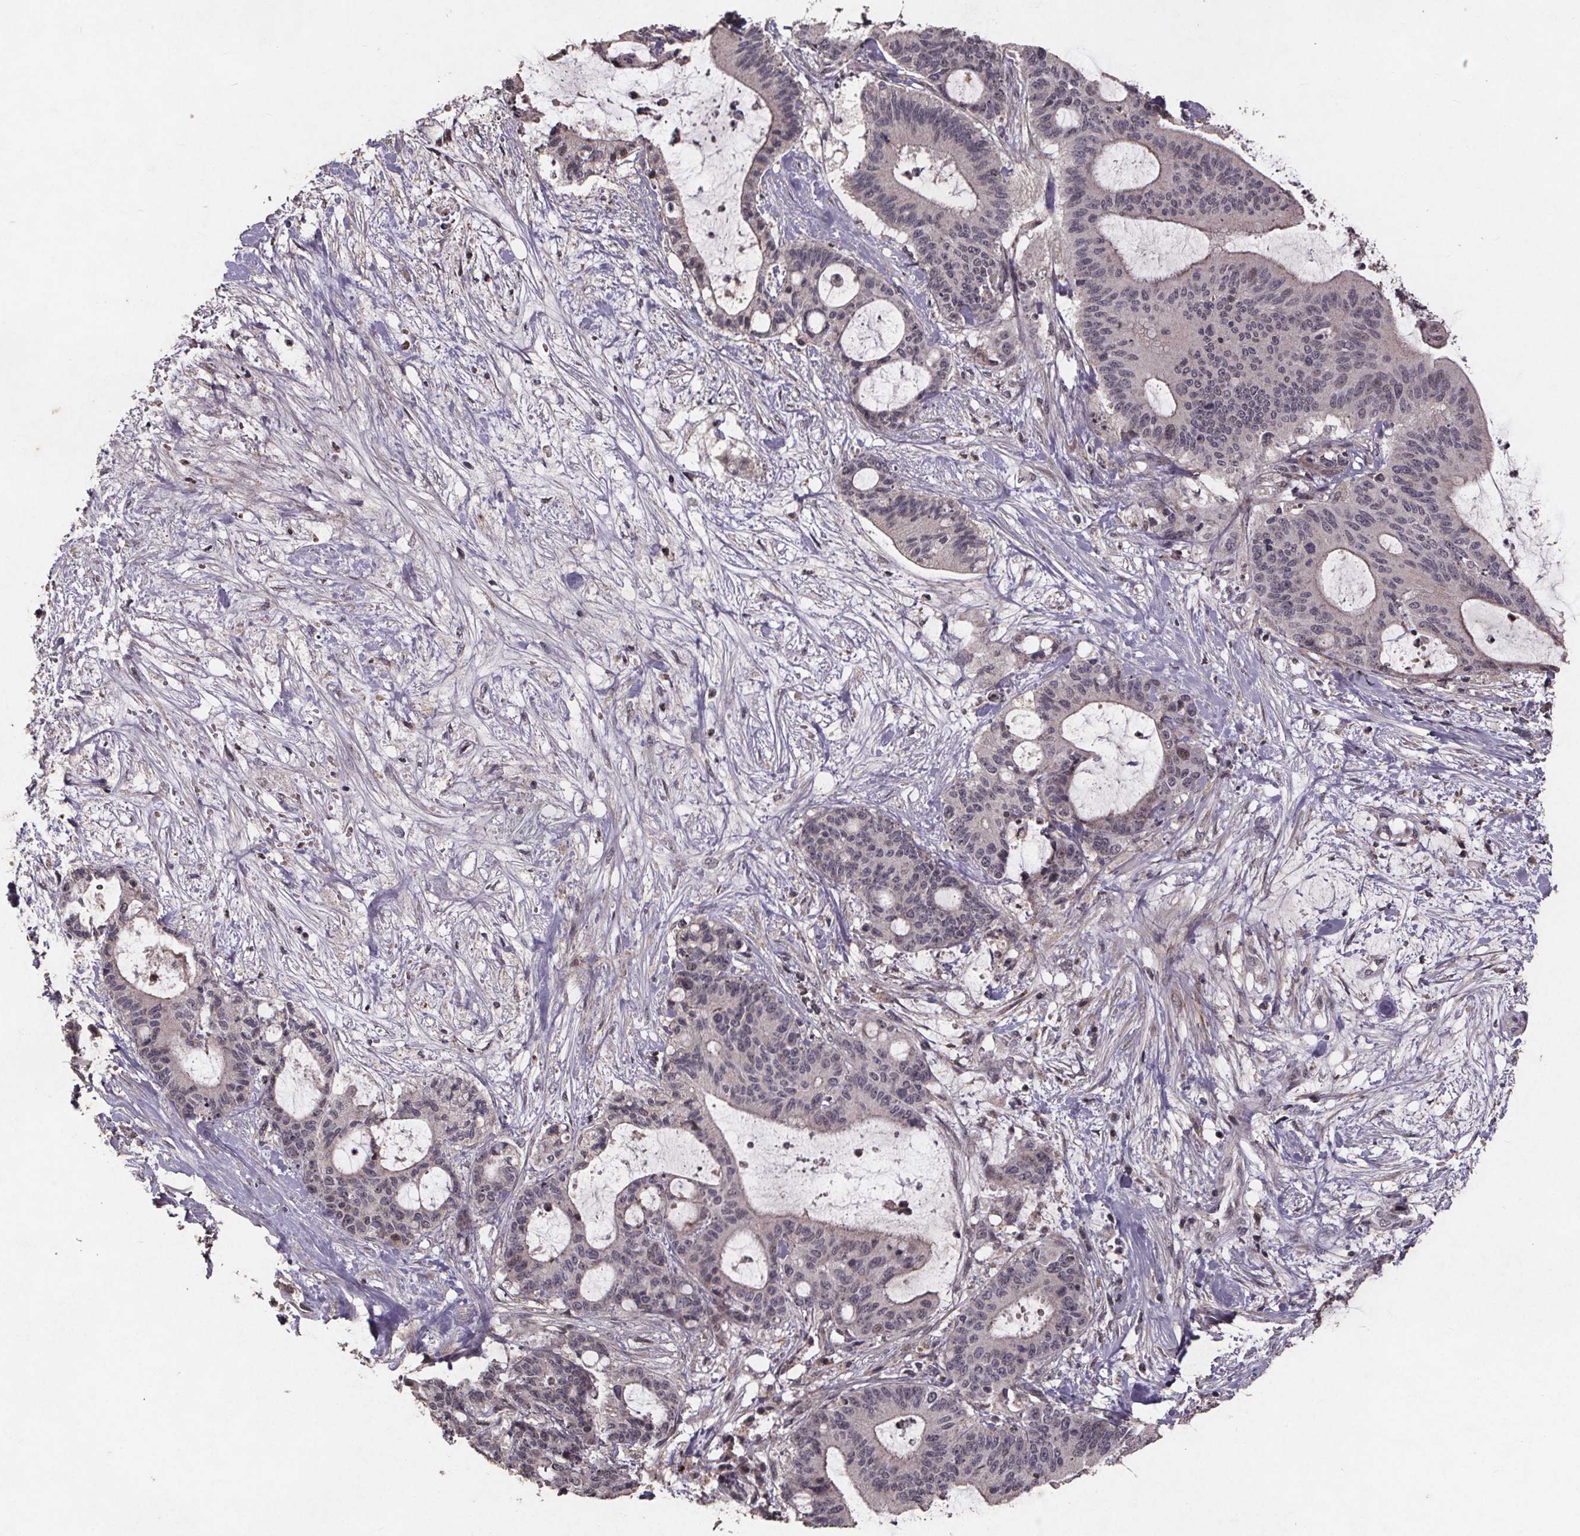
{"staining": {"intensity": "negative", "quantity": "none", "location": "none"}, "tissue": "liver cancer", "cell_type": "Tumor cells", "image_type": "cancer", "snomed": [{"axis": "morphology", "description": "Cholangiocarcinoma"}, {"axis": "topography", "description": "Liver"}], "caption": "This is an IHC image of human liver cancer (cholangiocarcinoma). There is no staining in tumor cells.", "gene": "GPX3", "patient": {"sex": "female", "age": 73}}